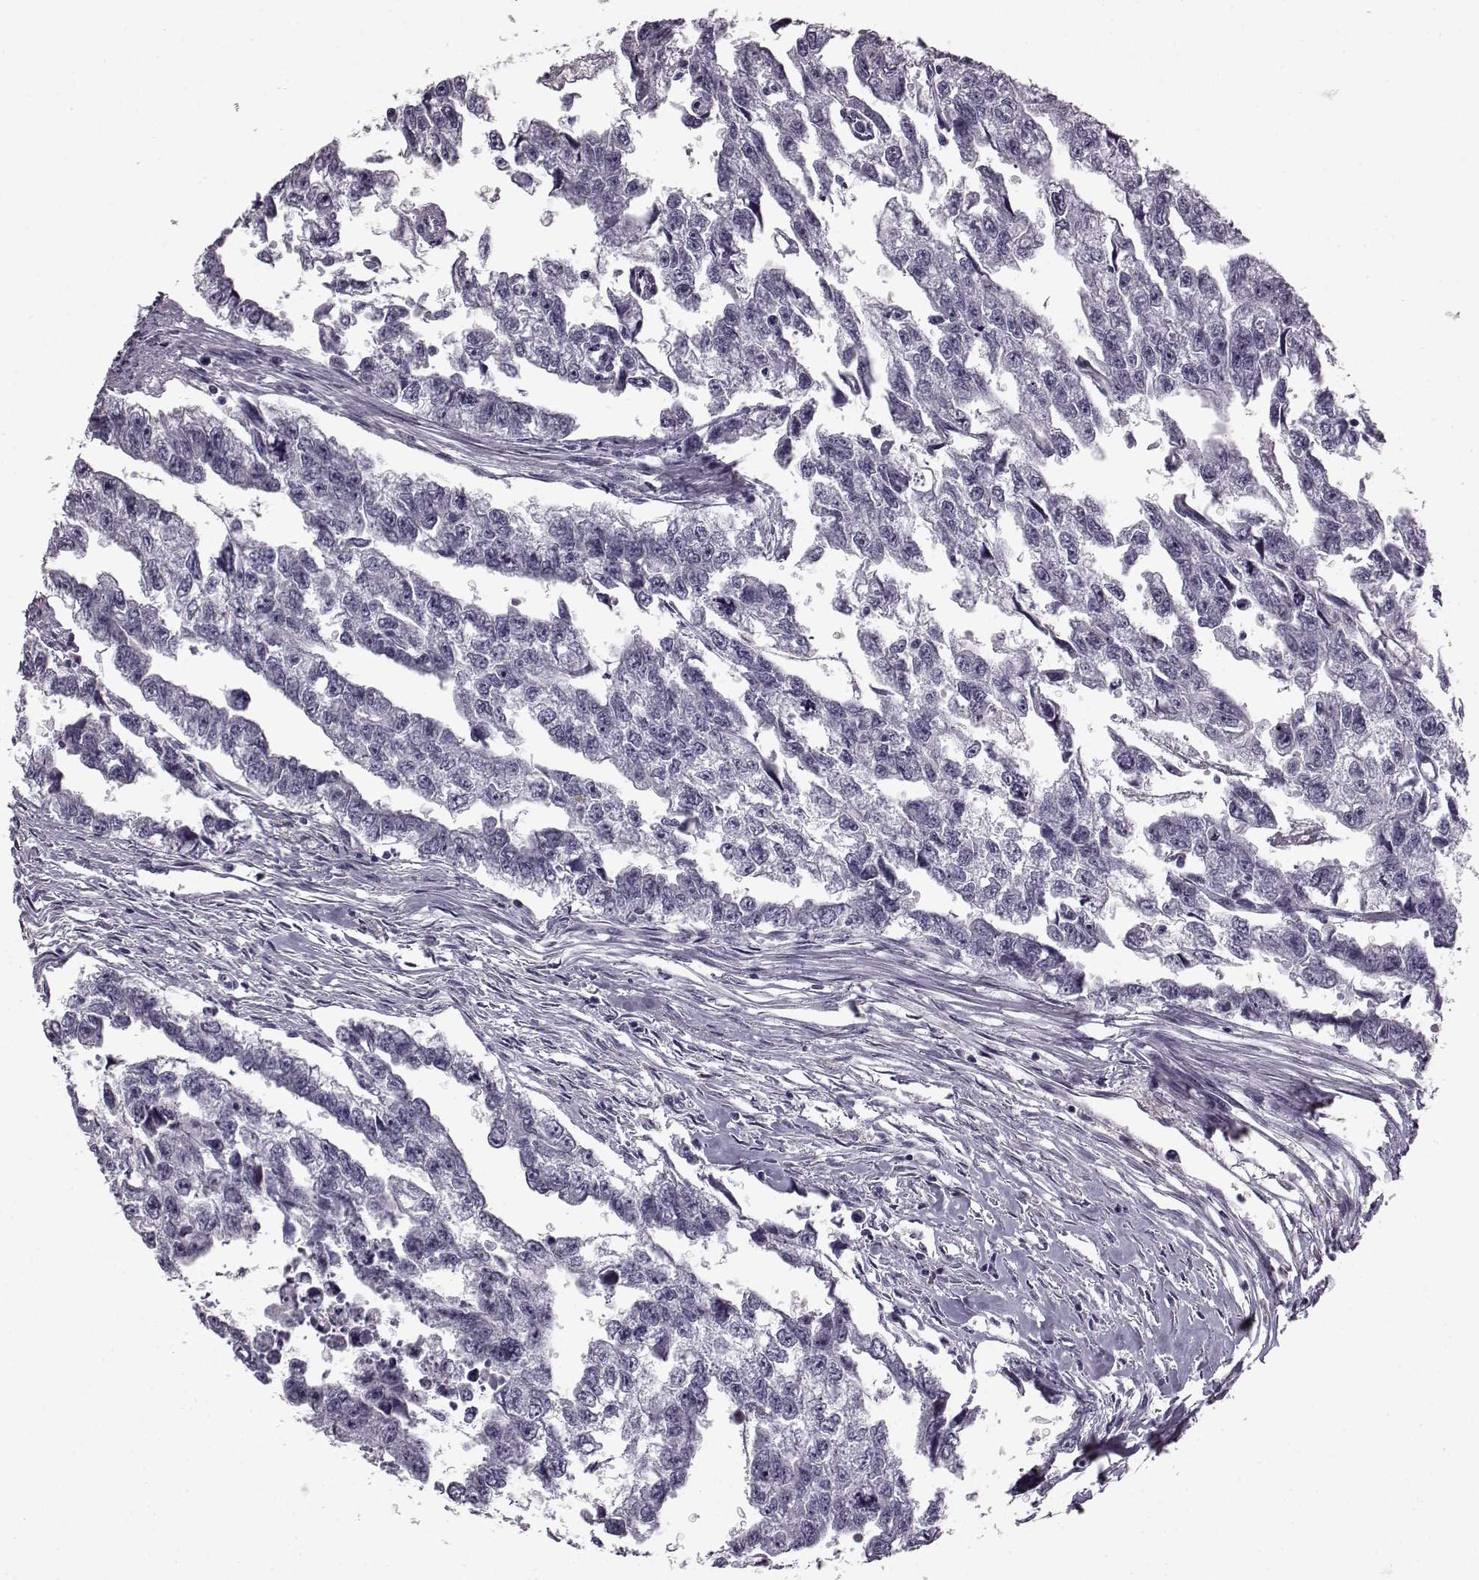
{"staining": {"intensity": "negative", "quantity": "none", "location": "none"}, "tissue": "testis cancer", "cell_type": "Tumor cells", "image_type": "cancer", "snomed": [{"axis": "morphology", "description": "Carcinoma, Embryonal, NOS"}, {"axis": "morphology", "description": "Teratoma, malignant, NOS"}, {"axis": "topography", "description": "Testis"}], "caption": "High magnification brightfield microscopy of testis malignant teratoma stained with DAB (3,3'-diaminobenzidine) (brown) and counterstained with hematoxylin (blue): tumor cells show no significant positivity. (DAB (3,3'-diaminobenzidine) IHC visualized using brightfield microscopy, high magnification).", "gene": "ODAD4", "patient": {"sex": "male", "age": 44}}